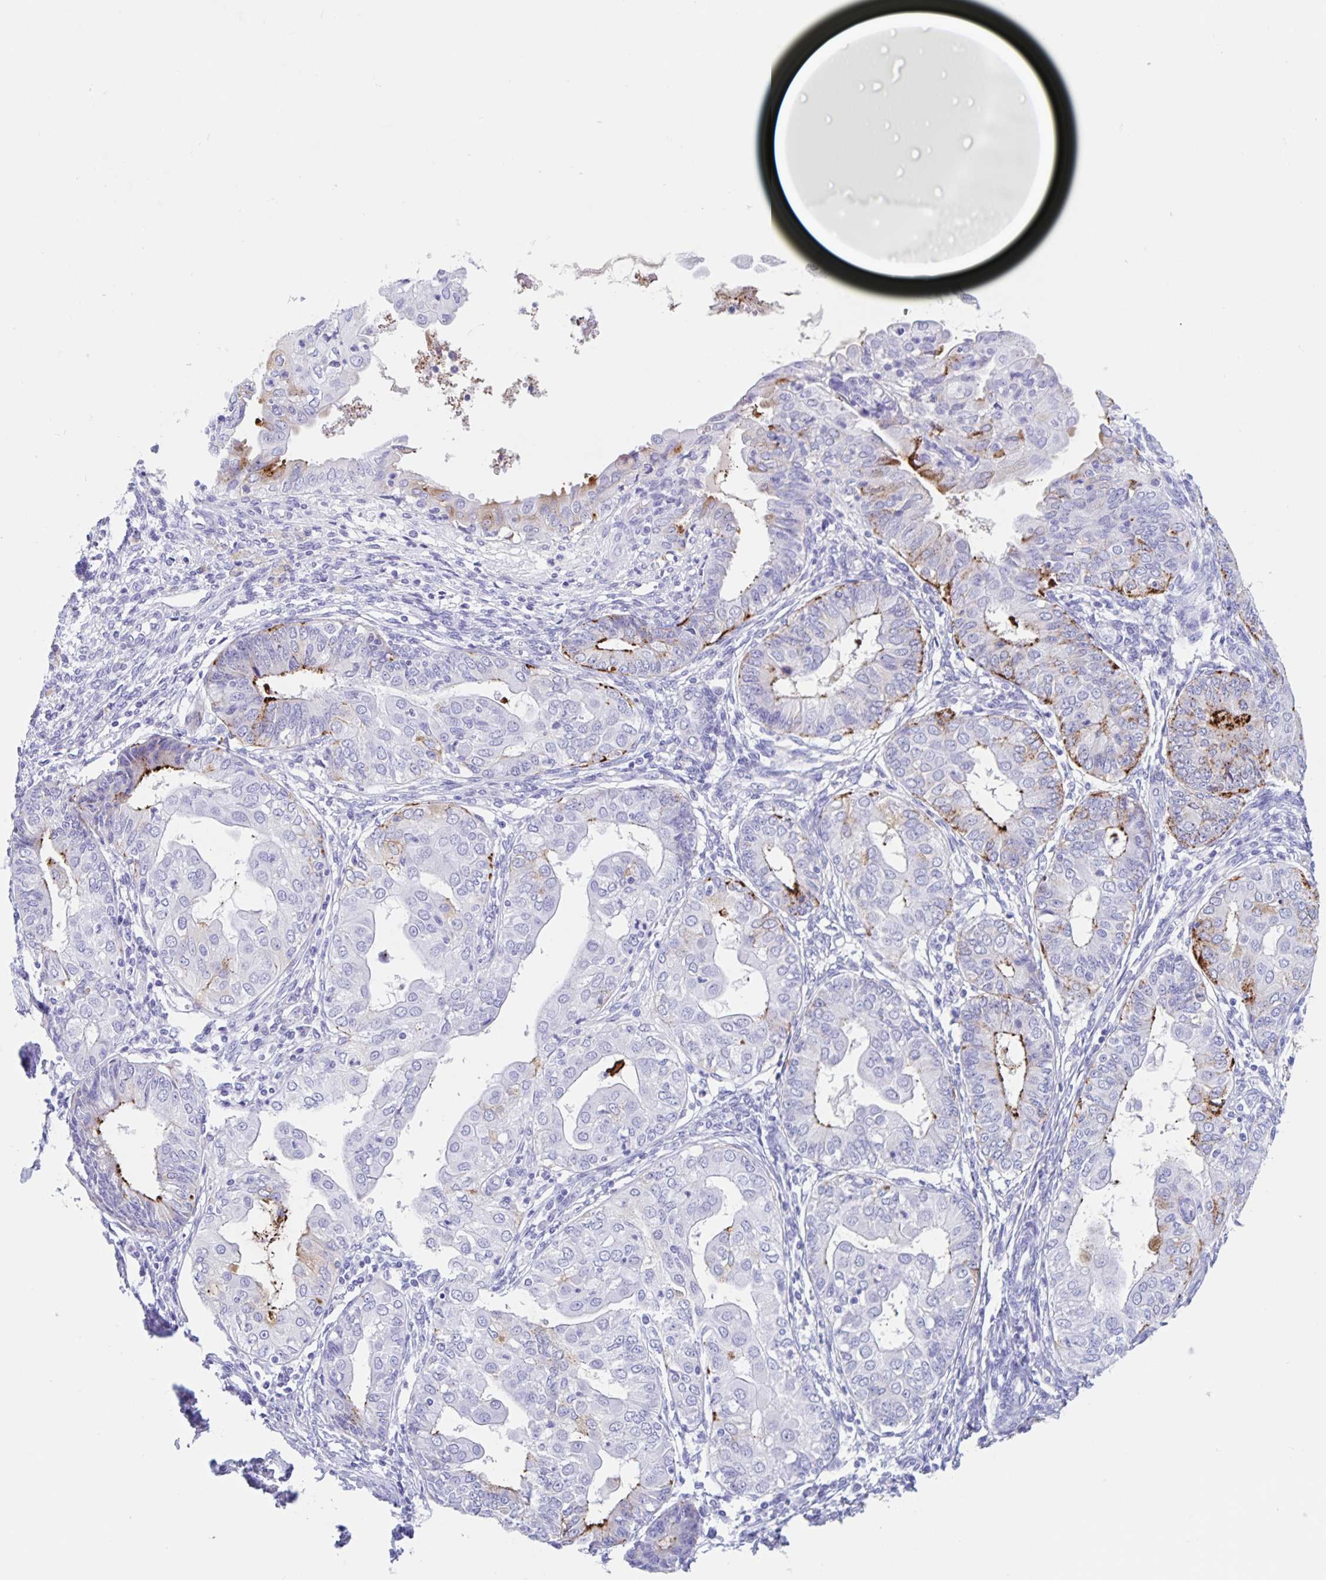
{"staining": {"intensity": "strong", "quantity": "<25%", "location": "cytoplasmic/membranous"}, "tissue": "endometrial cancer", "cell_type": "Tumor cells", "image_type": "cancer", "snomed": [{"axis": "morphology", "description": "Adenocarcinoma, NOS"}, {"axis": "topography", "description": "Endometrium"}], "caption": "A brown stain highlights strong cytoplasmic/membranous positivity of a protein in human endometrial cancer (adenocarcinoma) tumor cells. Using DAB (3,3'-diaminobenzidine) (brown) and hematoxylin (blue) stains, captured at high magnification using brightfield microscopy.", "gene": "DMBT1", "patient": {"sex": "female", "age": 68}}